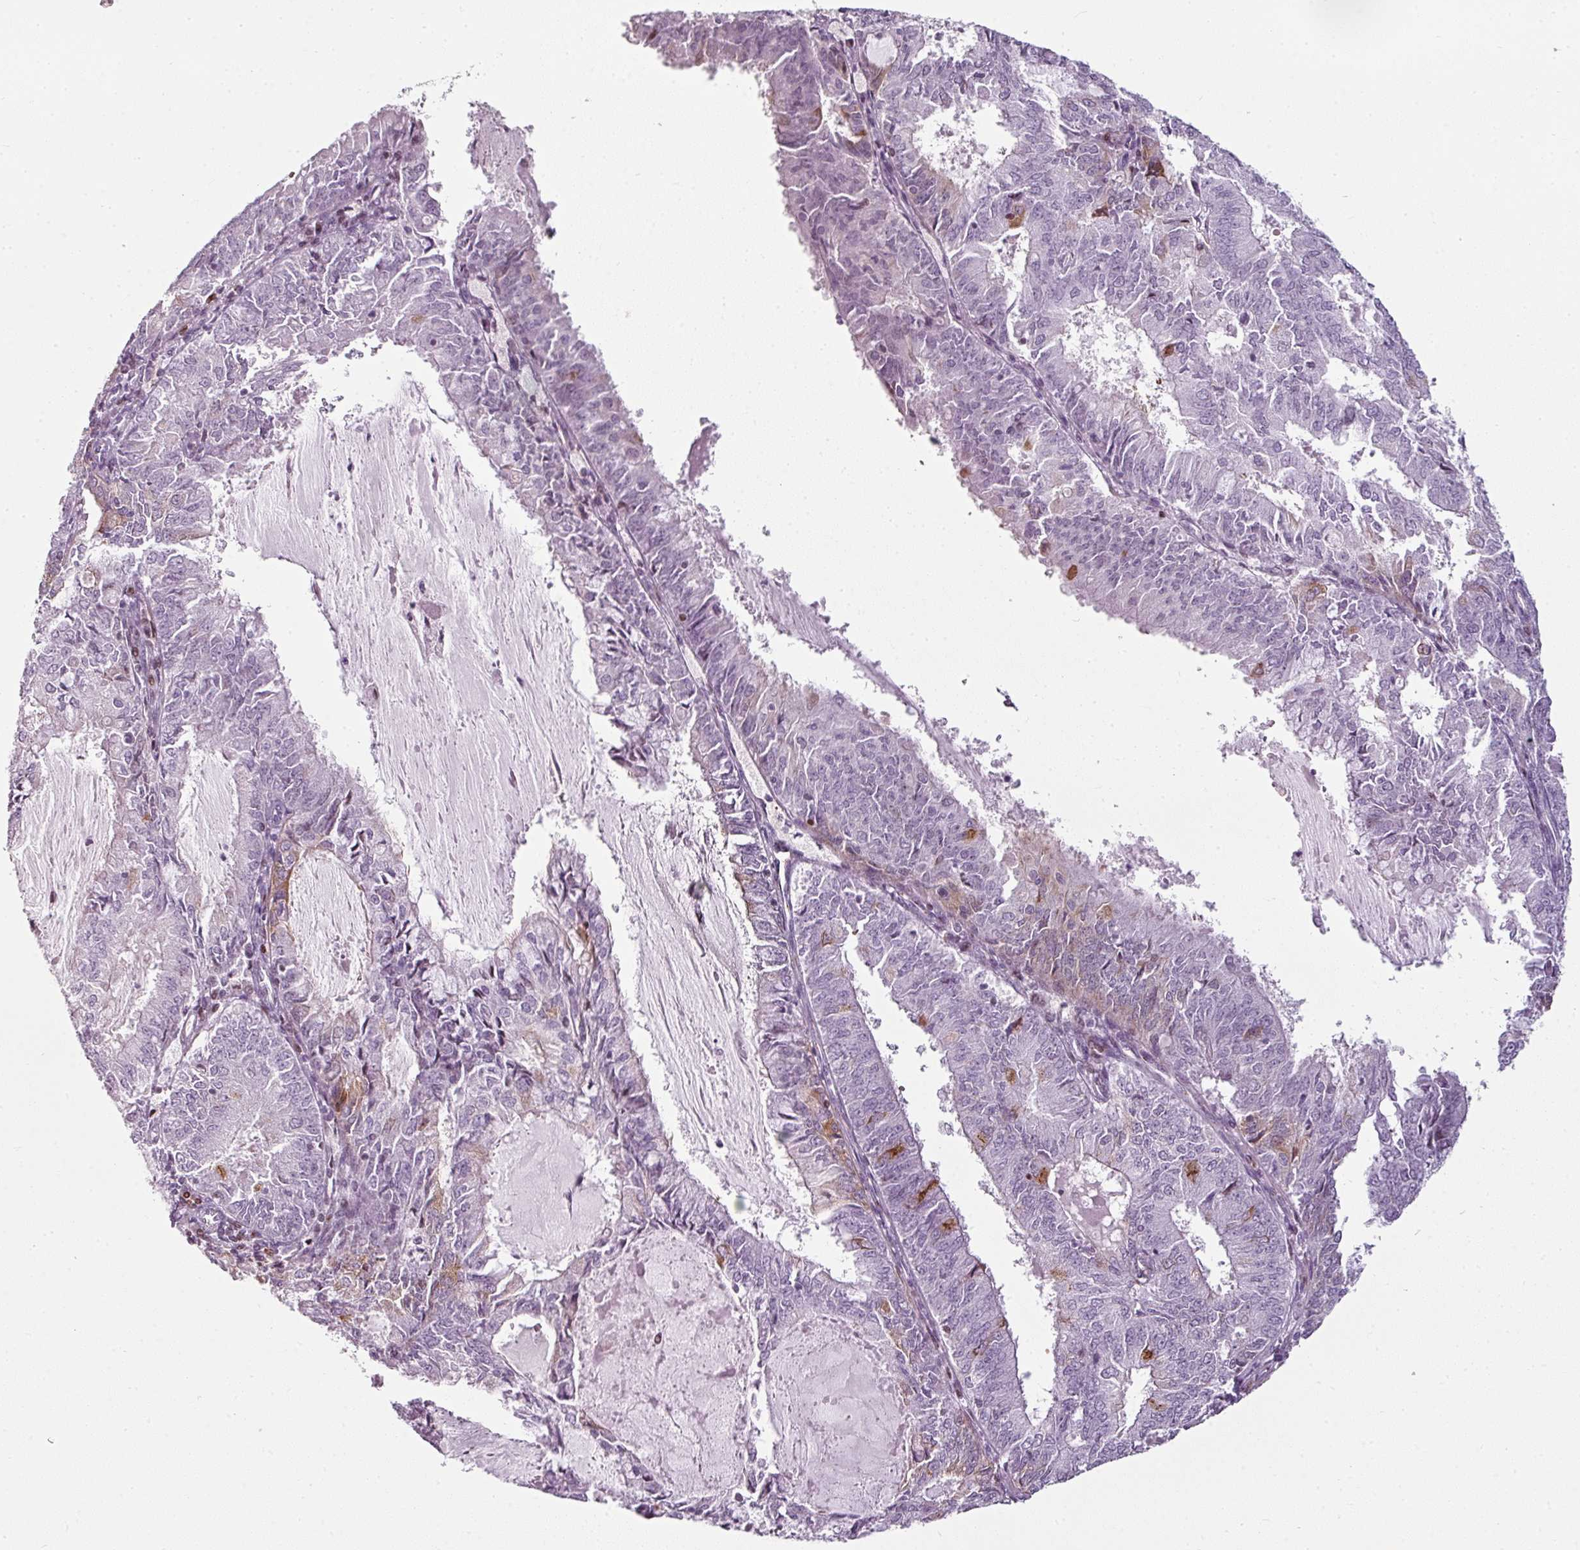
{"staining": {"intensity": "moderate", "quantity": "<25%", "location": "cytoplasmic/membranous"}, "tissue": "endometrial cancer", "cell_type": "Tumor cells", "image_type": "cancer", "snomed": [{"axis": "morphology", "description": "Adenocarcinoma, NOS"}, {"axis": "topography", "description": "Endometrium"}], "caption": "Immunohistochemistry (IHC) histopathology image of neoplastic tissue: adenocarcinoma (endometrial) stained using IHC reveals low levels of moderate protein expression localized specifically in the cytoplasmic/membranous of tumor cells, appearing as a cytoplasmic/membranous brown color.", "gene": "SYT8", "patient": {"sex": "female", "age": 57}}